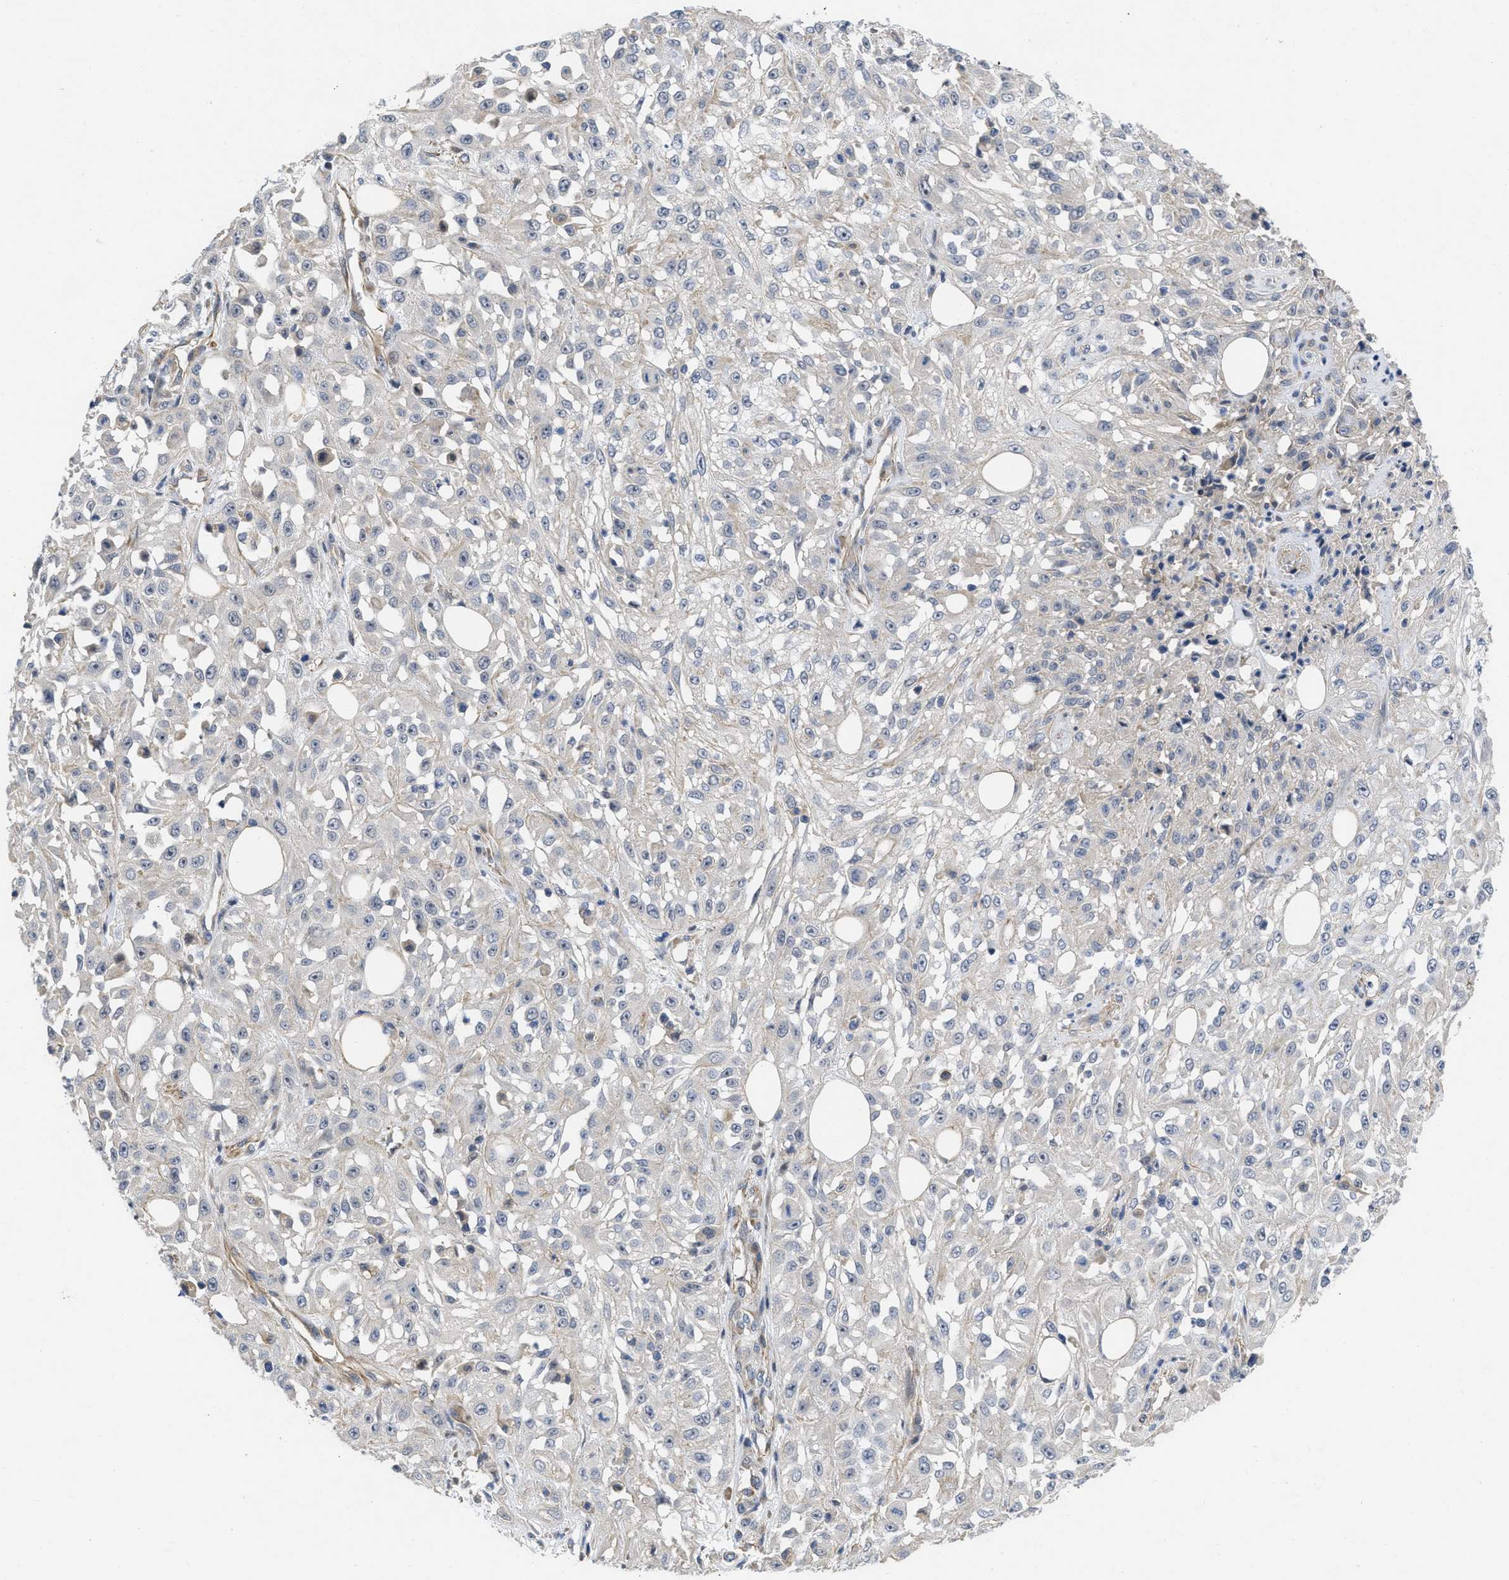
{"staining": {"intensity": "negative", "quantity": "none", "location": "none"}, "tissue": "skin cancer", "cell_type": "Tumor cells", "image_type": "cancer", "snomed": [{"axis": "morphology", "description": "Squamous cell carcinoma, NOS"}, {"axis": "morphology", "description": "Squamous cell carcinoma, metastatic, NOS"}, {"axis": "topography", "description": "Skin"}, {"axis": "topography", "description": "Lymph node"}], "caption": "DAB immunohistochemical staining of skin cancer (squamous cell carcinoma) exhibits no significant positivity in tumor cells.", "gene": "ARHGEF26", "patient": {"sex": "male", "age": 75}}